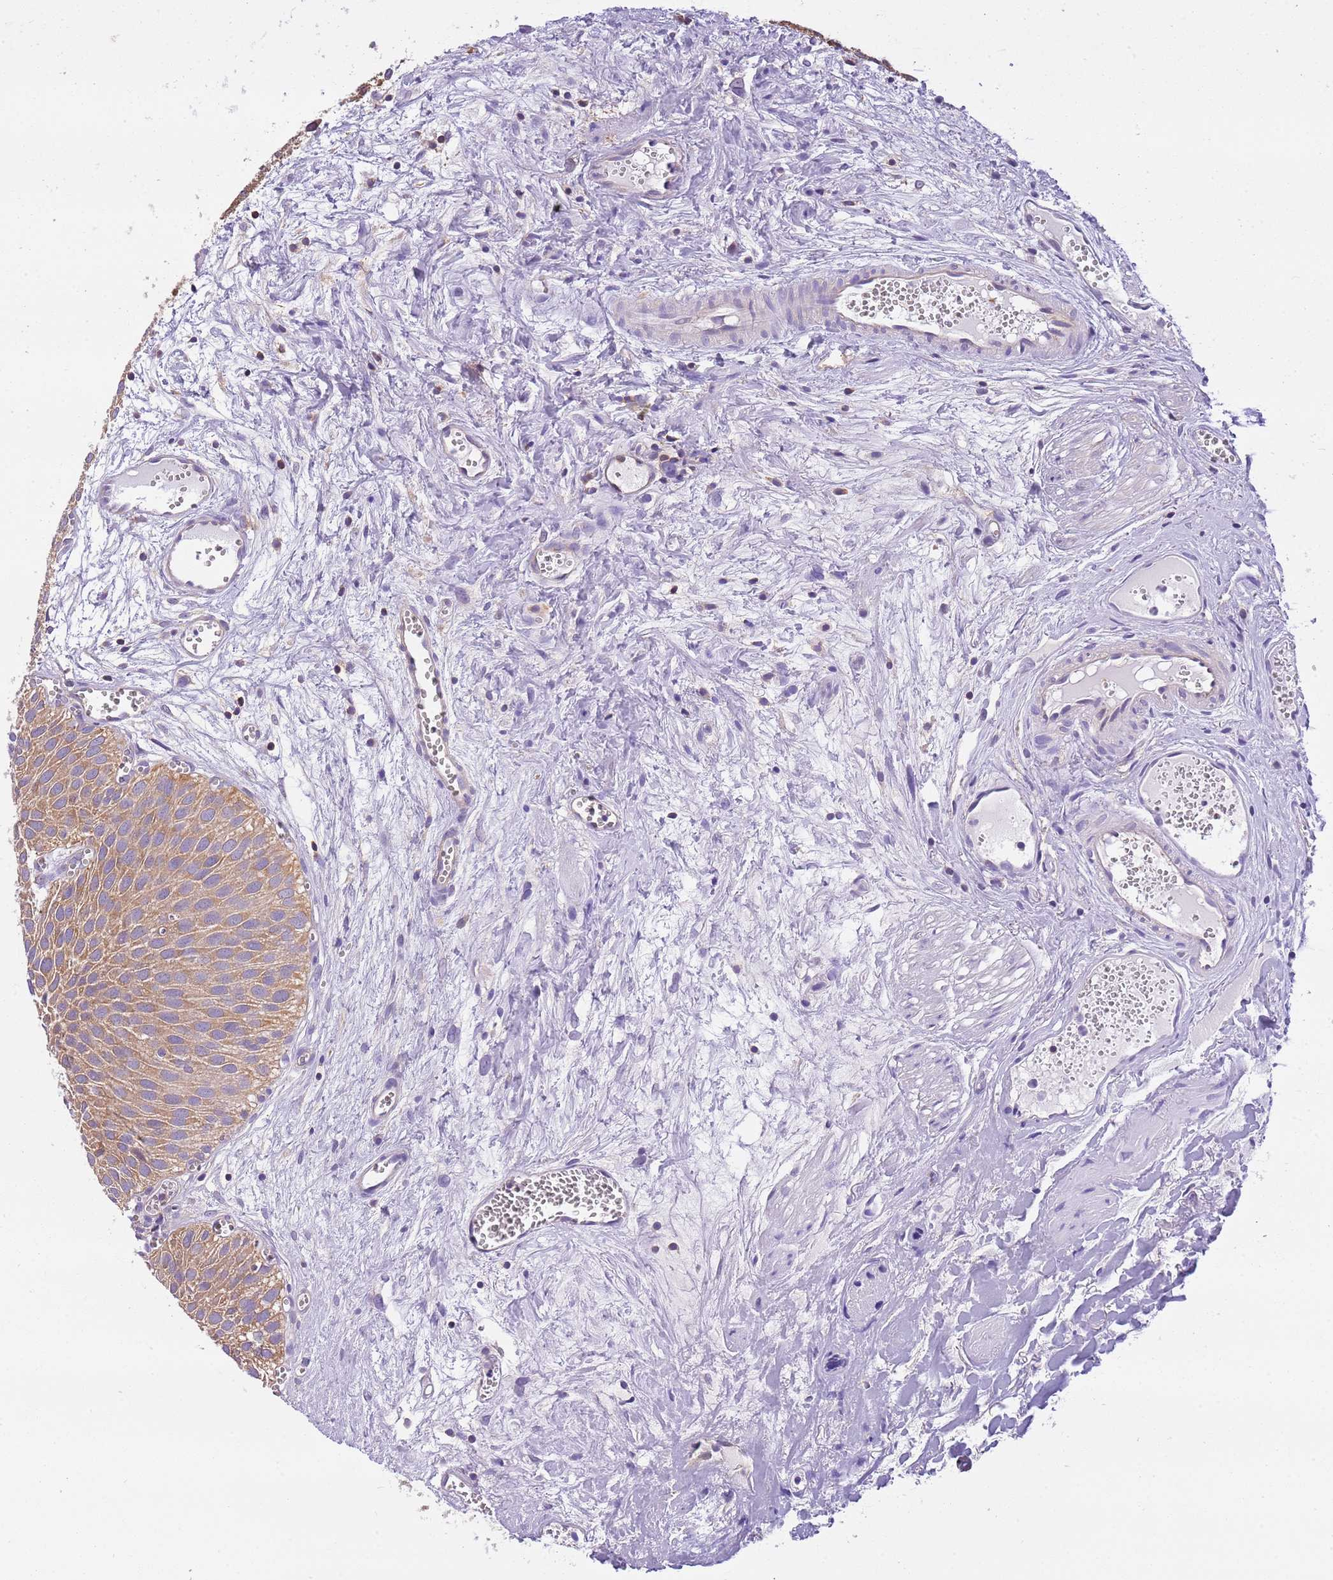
{"staining": {"intensity": "moderate", "quantity": ">75%", "location": "cytoplasmic/membranous"}, "tissue": "urothelial cancer", "cell_type": "Tumor cells", "image_type": "cancer", "snomed": [{"axis": "morphology", "description": "Urothelial carcinoma, Low grade"}, {"axis": "topography", "description": "Urinary bladder"}], "caption": "A brown stain shows moderate cytoplasmic/membranous expression of a protein in human urothelial carcinoma (low-grade) tumor cells.", "gene": "STIP1", "patient": {"sex": "male", "age": 88}}